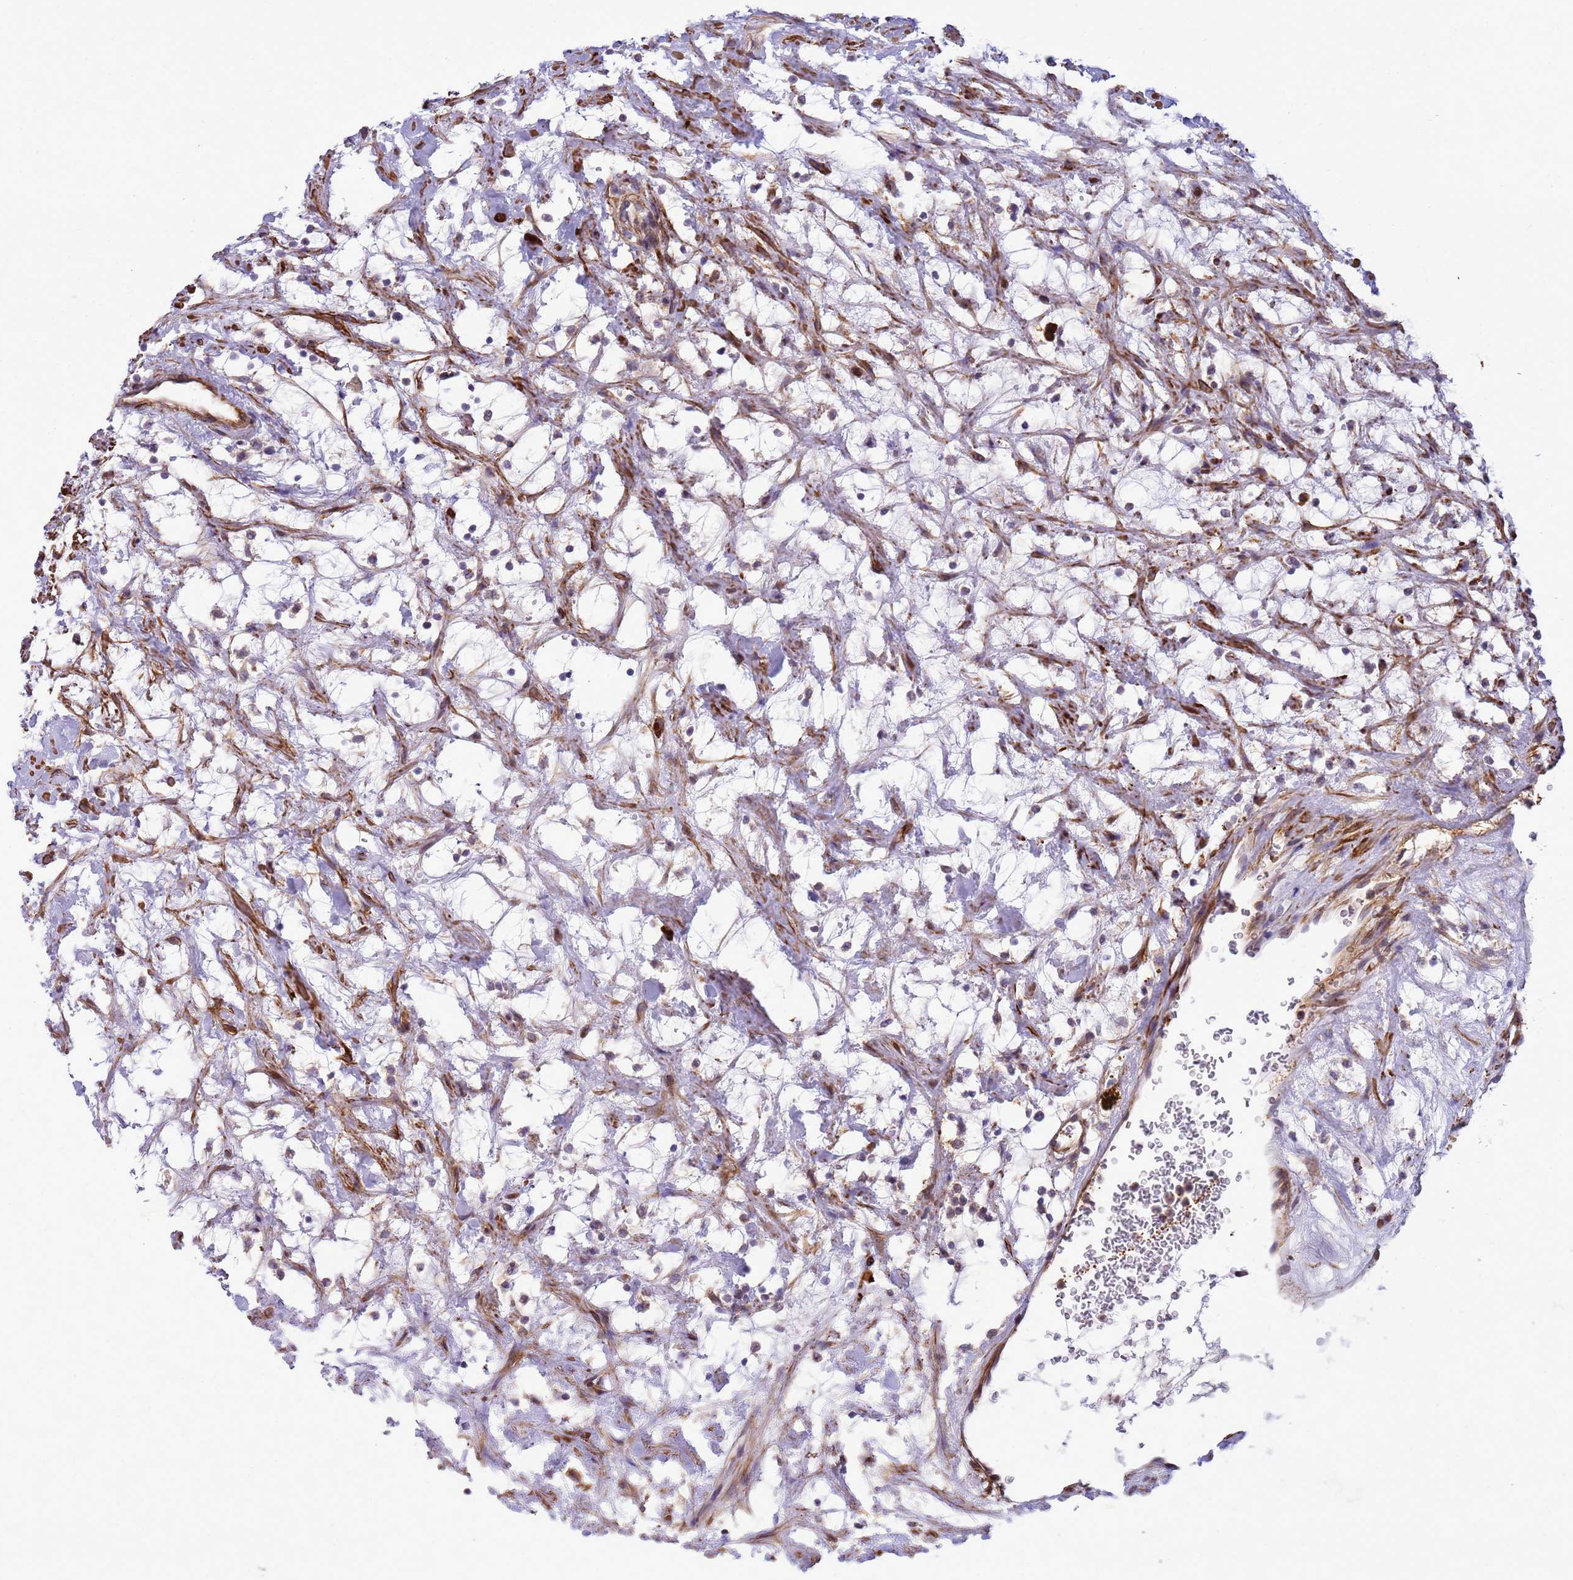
{"staining": {"intensity": "negative", "quantity": "none", "location": "none"}, "tissue": "renal cancer", "cell_type": "Tumor cells", "image_type": "cancer", "snomed": [{"axis": "morphology", "description": "Adenocarcinoma, NOS"}, {"axis": "topography", "description": "Kidney"}], "caption": "A histopathology image of renal adenocarcinoma stained for a protein reveals no brown staining in tumor cells.", "gene": "GEN1", "patient": {"sex": "female", "age": 69}}